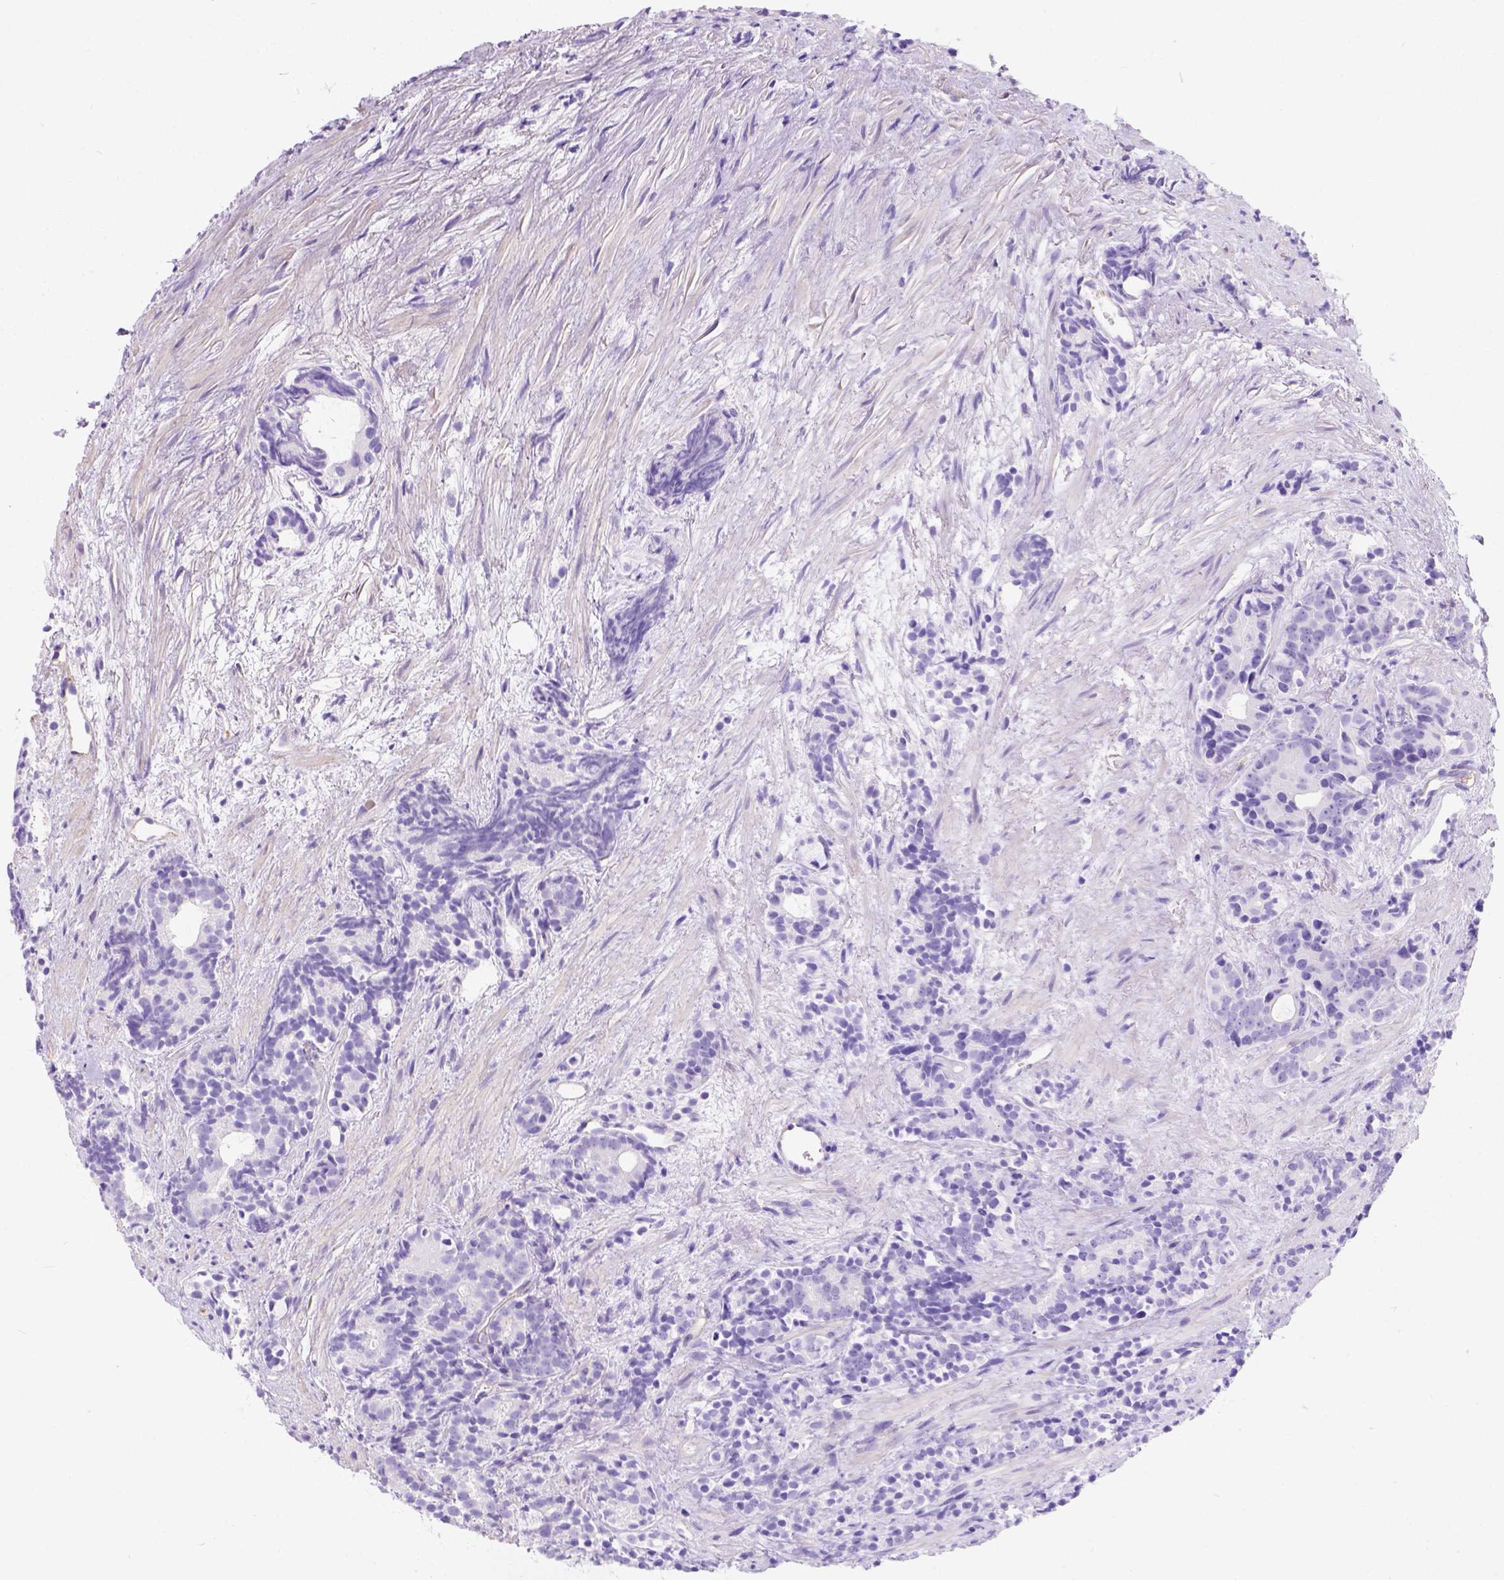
{"staining": {"intensity": "negative", "quantity": "none", "location": "none"}, "tissue": "prostate cancer", "cell_type": "Tumor cells", "image_type": "cancer", "snomed": [{"axis": "morphology", "description": "Adenocarcinoma, High grade"}, {"axis": "topography", "description": "Prostate"}], "caption": "Tumor cells are negative for brown protein staining in high-grade adenocarcinoma (prostate).", "gene": "PHF7", "patient": {"sex": "male", "age": 84}}